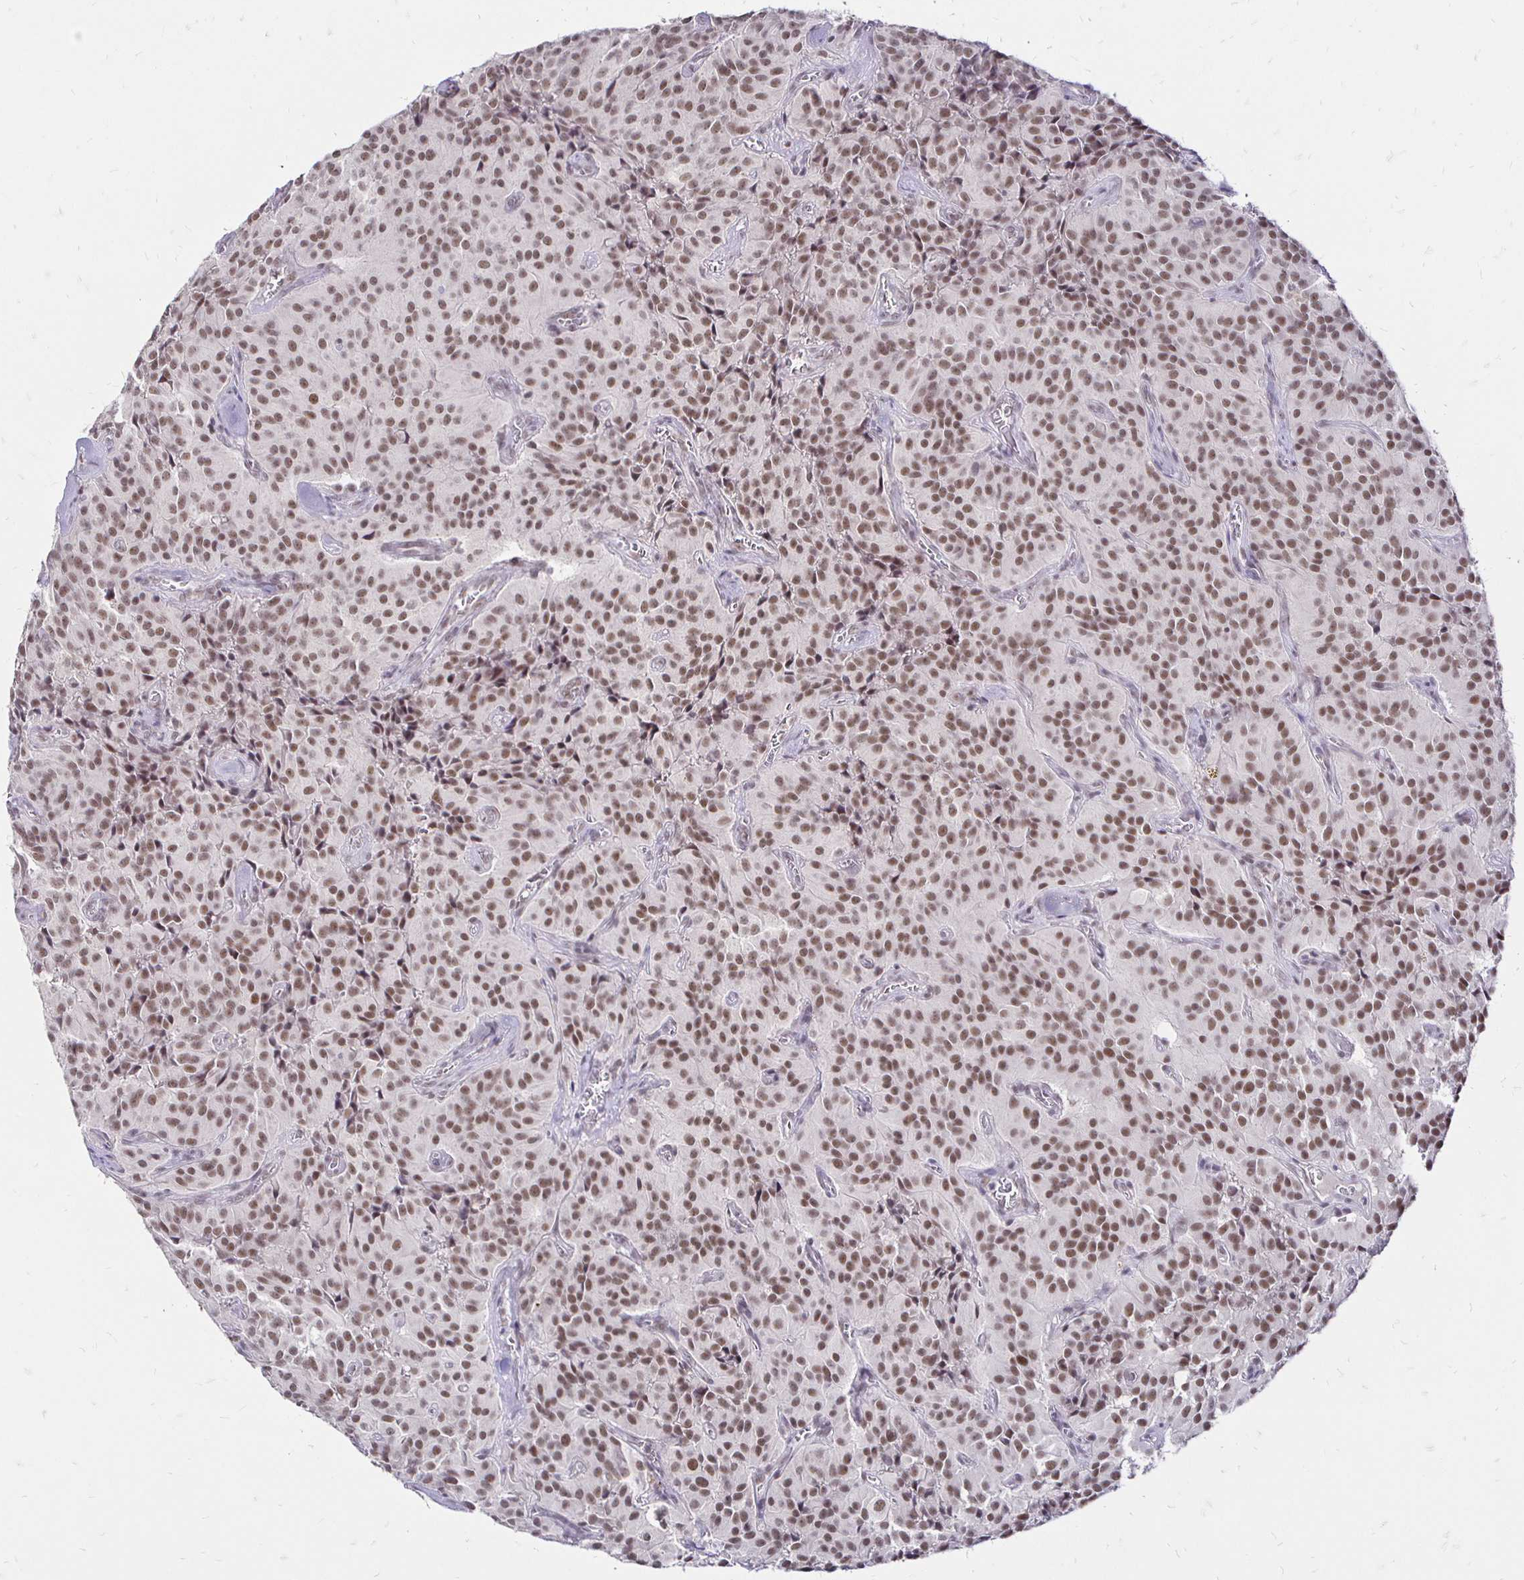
{"staining": {"intensity": "moderate", "quantity": ">75%", "location": "nuclear"}, "tissue": "glioma", "cell_type": "Tumor cells", "image_type": "cancer", "snomed": [{"axis": "morphology", "description": "Glioma, malignant, Low grade"}, {"axis": "topography", "description": "Brain"}], "caption": "Glioma tissue displays moderate nuclear staining in about >75% of tumor cells", "gene": "SIN3A", "patient": {"sex": "male", "age": 42}}